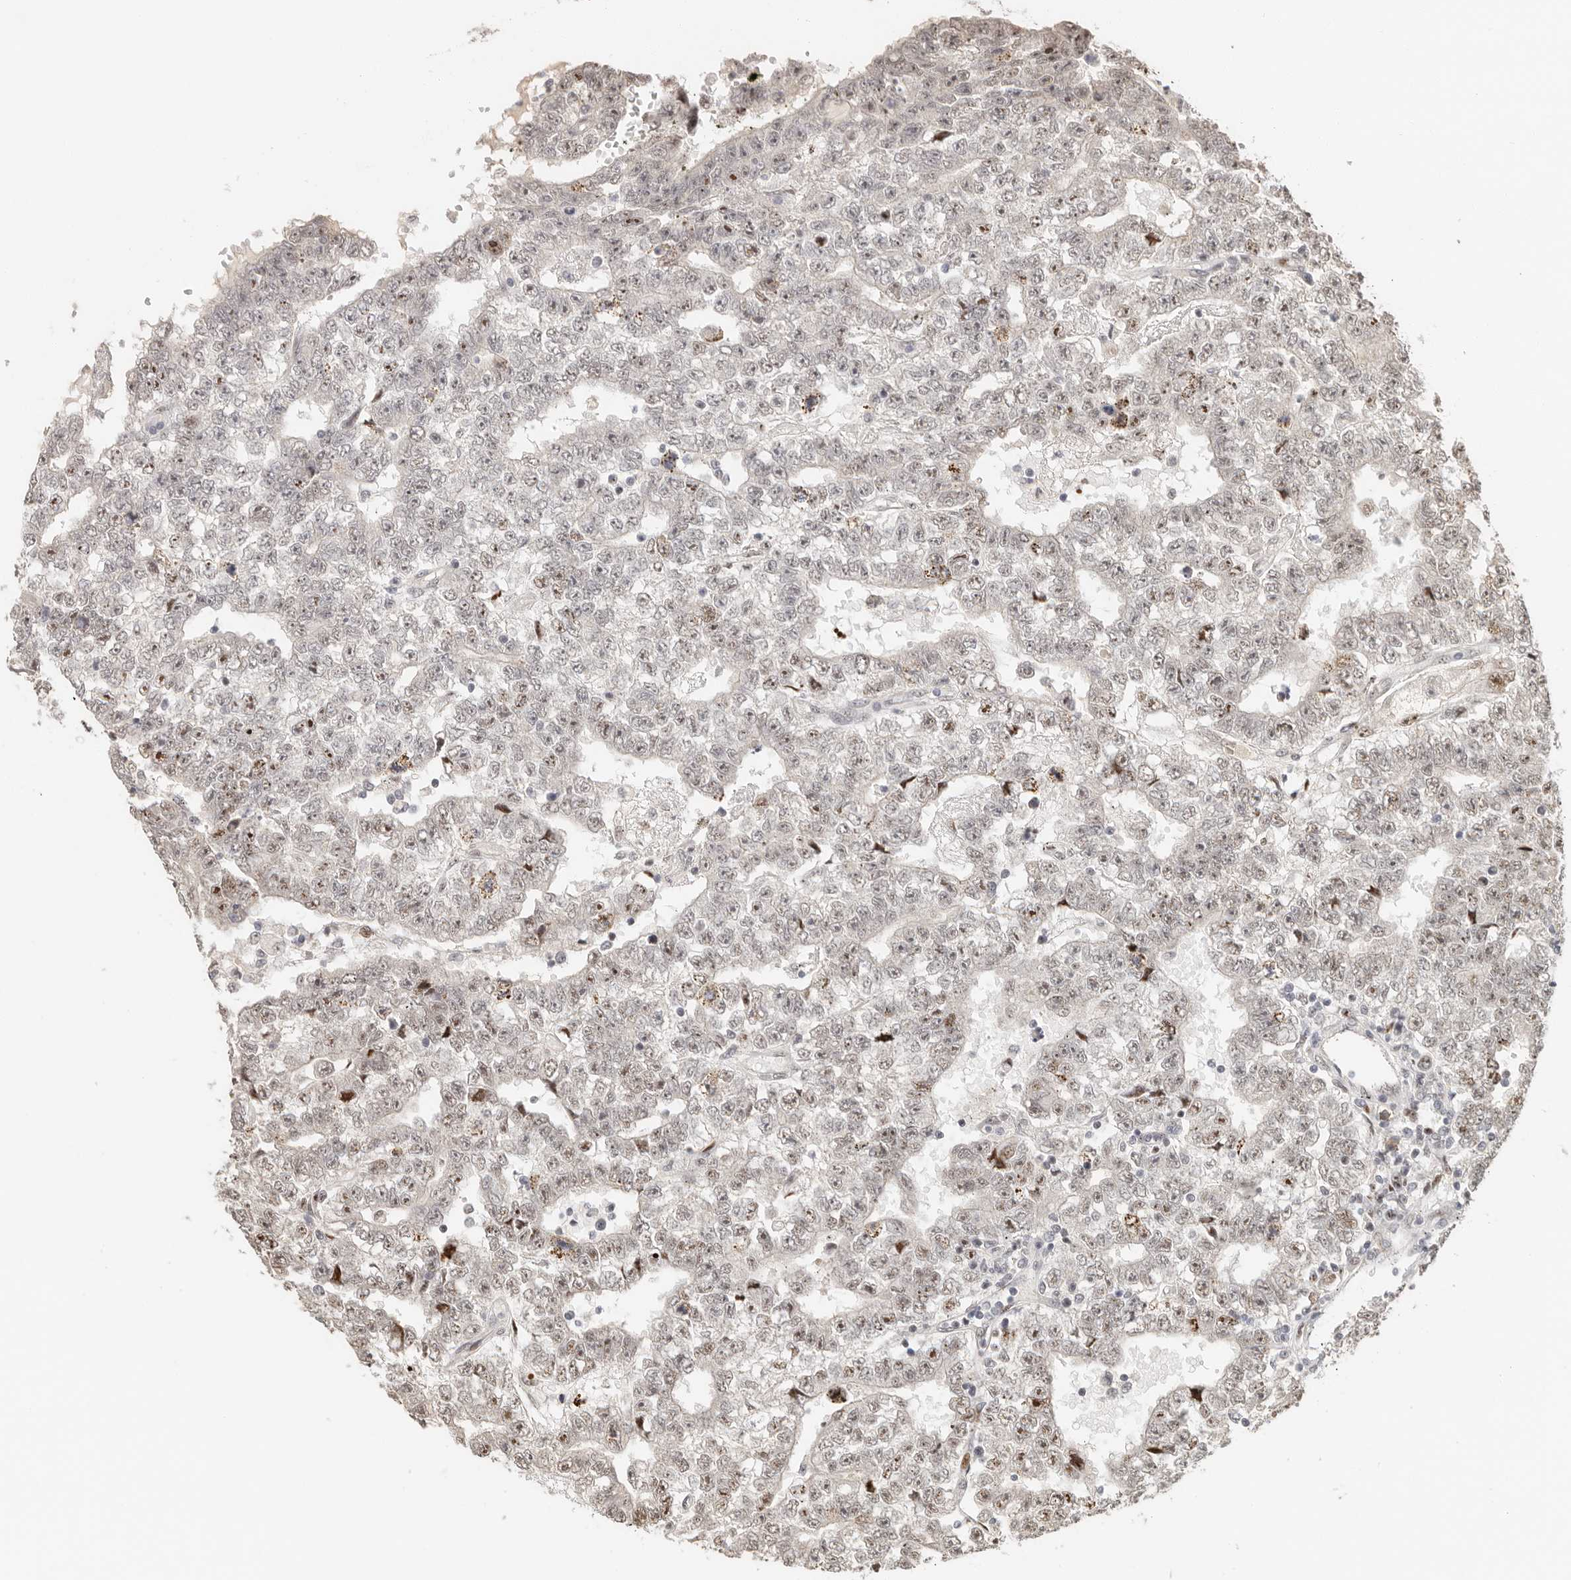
{"staining": {"intensity": "weak", "quantity": "25%-75%", "location": "nuclear"}, "tissue": "testis cancer", "cell_type": "Tumor cells", "image_type": "cancer", "snomed": [{"axis": "morphology", "description": "Carcinoma, Embryonal, NOS"}, {"axis": "topography", "description": "Testis"}], "caption": "Human testis embryonal carcinoma stained for a protein (brown) shows weak nuclear positive staining in approximately 25%-75% of tumor cells.", "gene": "GPBP1L1", "patient": {"sex": "male", "age": 25}}